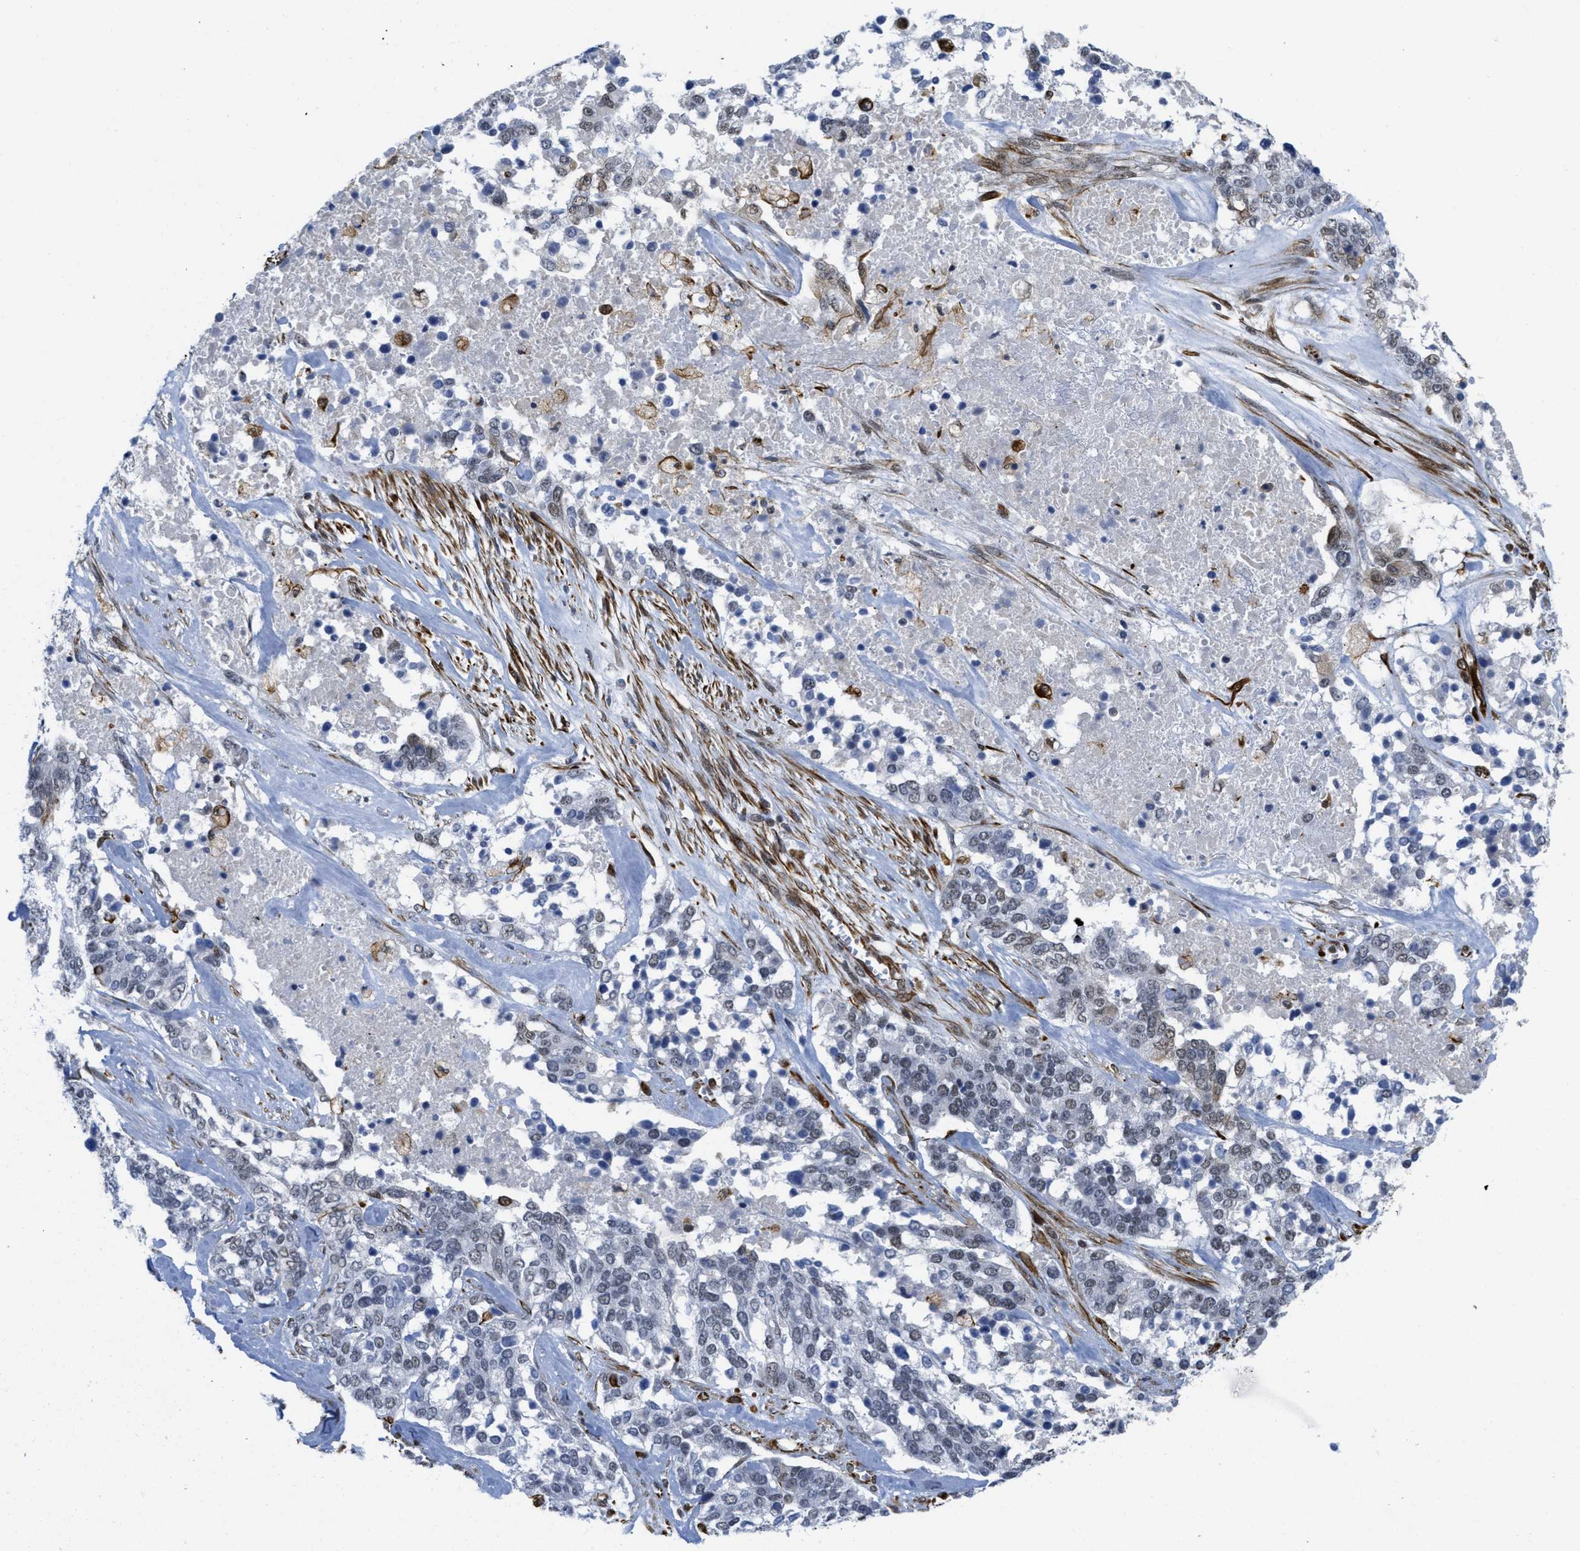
{"staining": {"intensity": "weak", "quantity": "25%-75%", "location": "nuclear"}, "tissue": "ovarian cancer", "cell_type": "Tumor cells", "image_type": "cancer", "snomed": [{"axis": "morphology", "description": "Cystadenocarcinoma, serous, NOS"}, {"axis": "topography", "description": "Ovary"}], "caption": "Immunohistochemical staining of ovarian cancer displays low levels of weak nuclear protein staining in about 25%-75% of tumor cells.", "gene": "LRRC8B", "patient": {"sex": "female", "age": 44}}